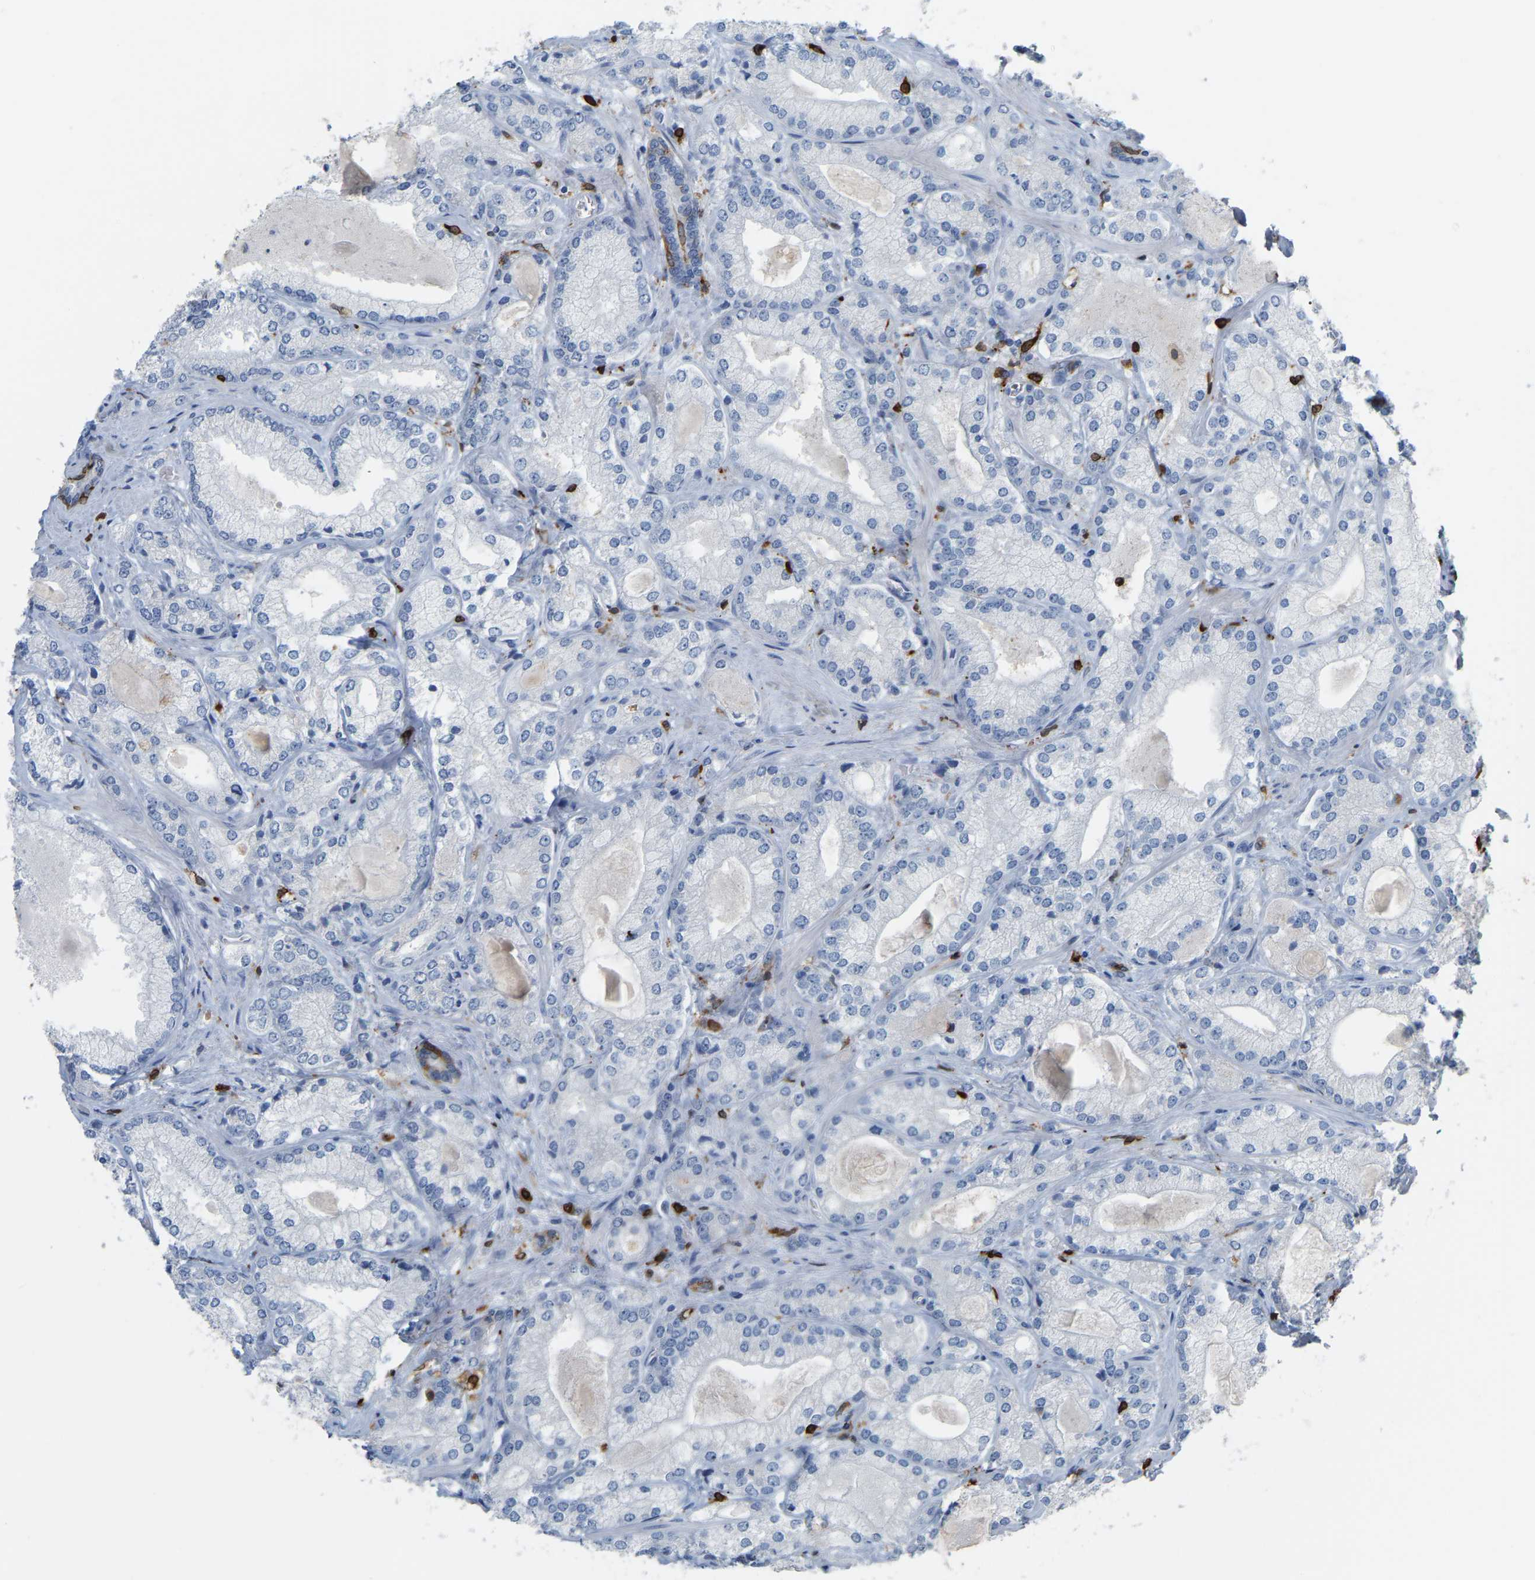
{"staining": {"intensity": "negative", "quantity": "none", "location": "none"}, "tissue": "prostate cancer", "cell_type": "Tumor cells", "image_type": "cancer", "snomed": [{"axis": "morphology", "description": "Adenocarcinoma, Low grade"}, {"axis": "topography", "description": "Prostate"}], "caption": "Micrograph shows no significant protein expression in tumor cells of prostate cancer. (DAB immunohistochemistry visualized using brightfield microscopy, high magnification).", "gene": "PTGS1", "patient": {"sex": "male", "age": 65}}